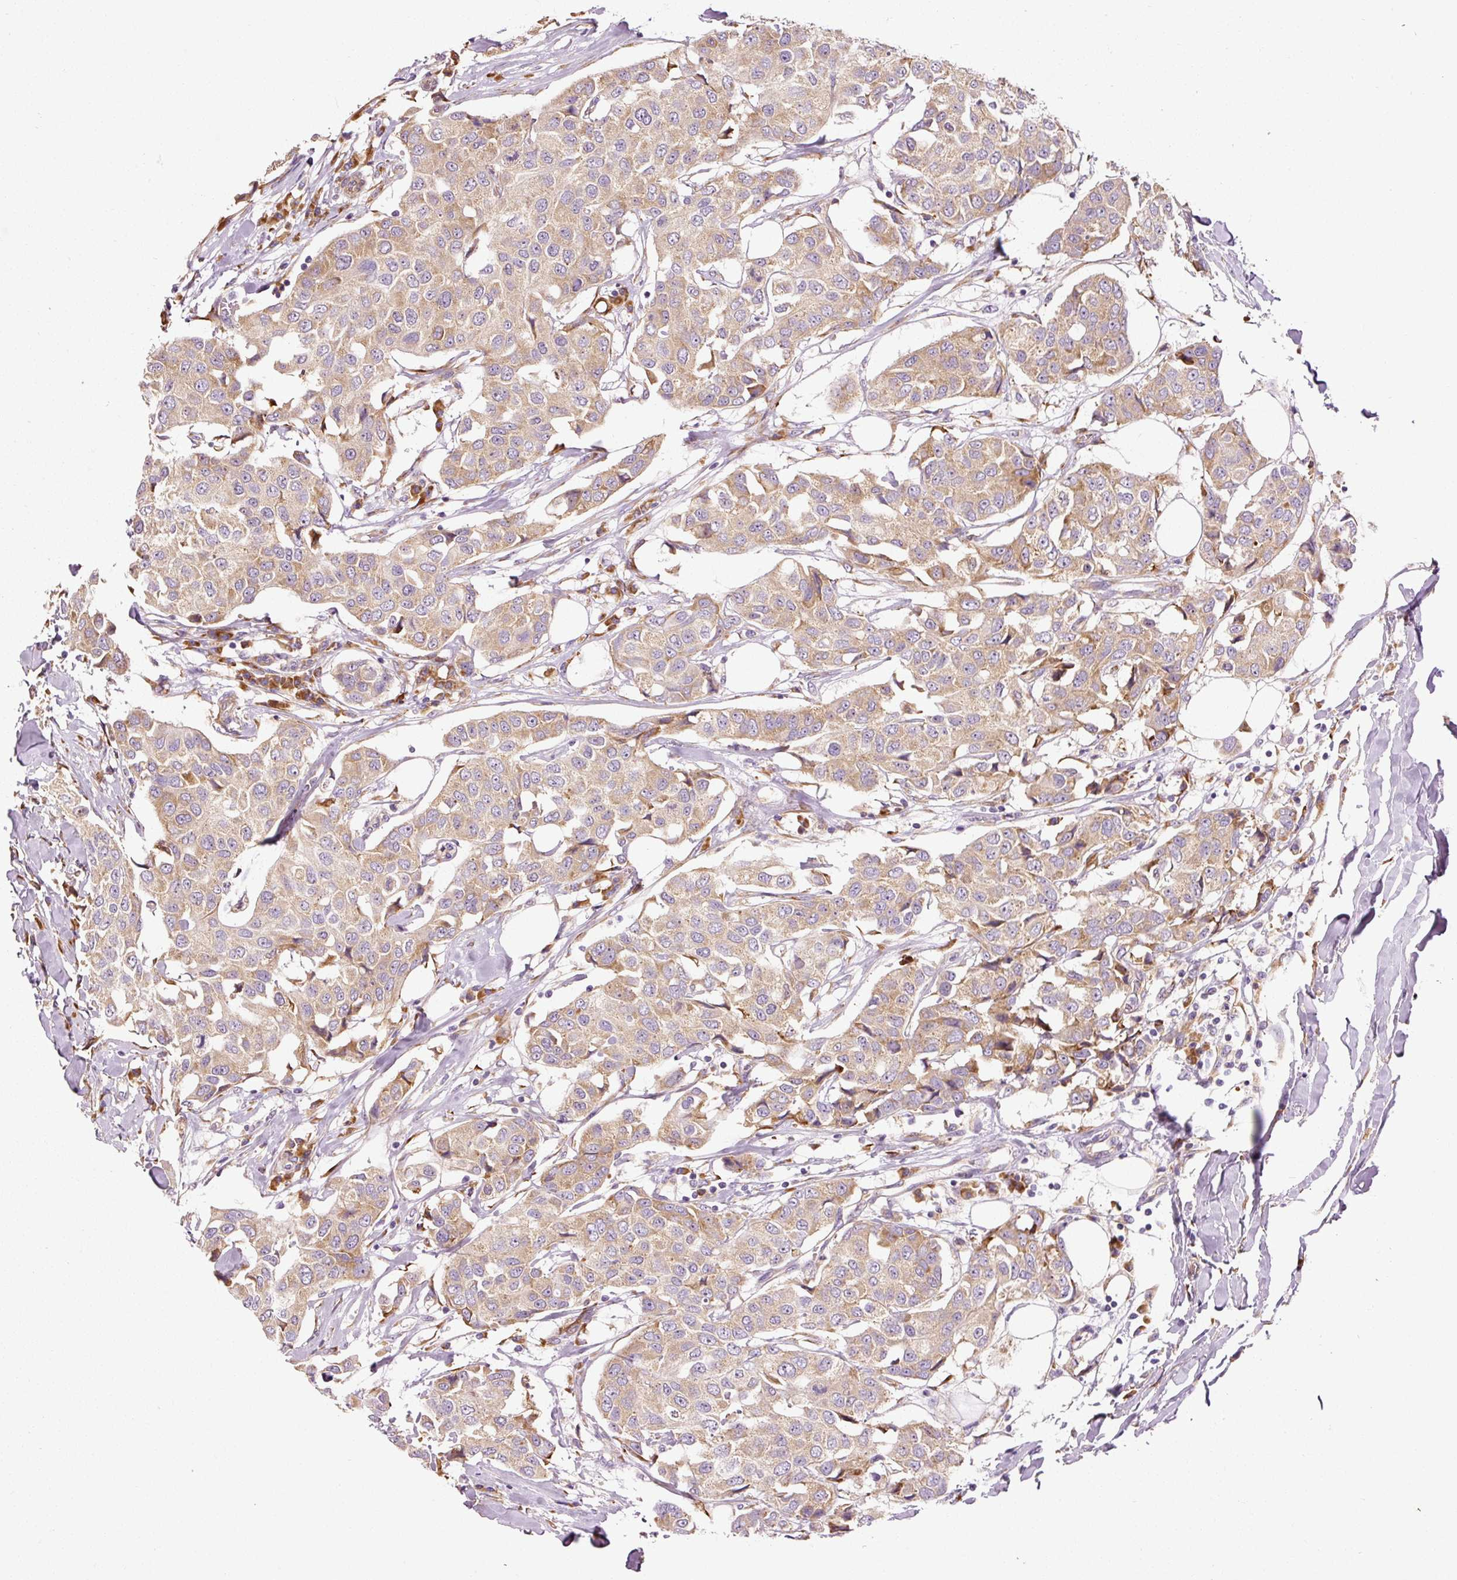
{"staining": {"intensity": "moderate", "quantity": ">75%", "location": "cytoplasmic/membranous"}, "tissue": "breast cancer", "cell_type": "Tumor cells", "image_type": "cancer", "snomed": [{"axis": "morphology", "description": "Duct carcinoma"}, {"axis": "topography", "description": "Breast"}], "caption": "Immunohistochemical staining of human breast invasive ductal carcinoma shows medium levels of moderate cytoplasmic/membranous positivity in approximately >75% of tumor cells.", "gene": "RPL10A", "patient": {"sex": "female", "age": 80}}